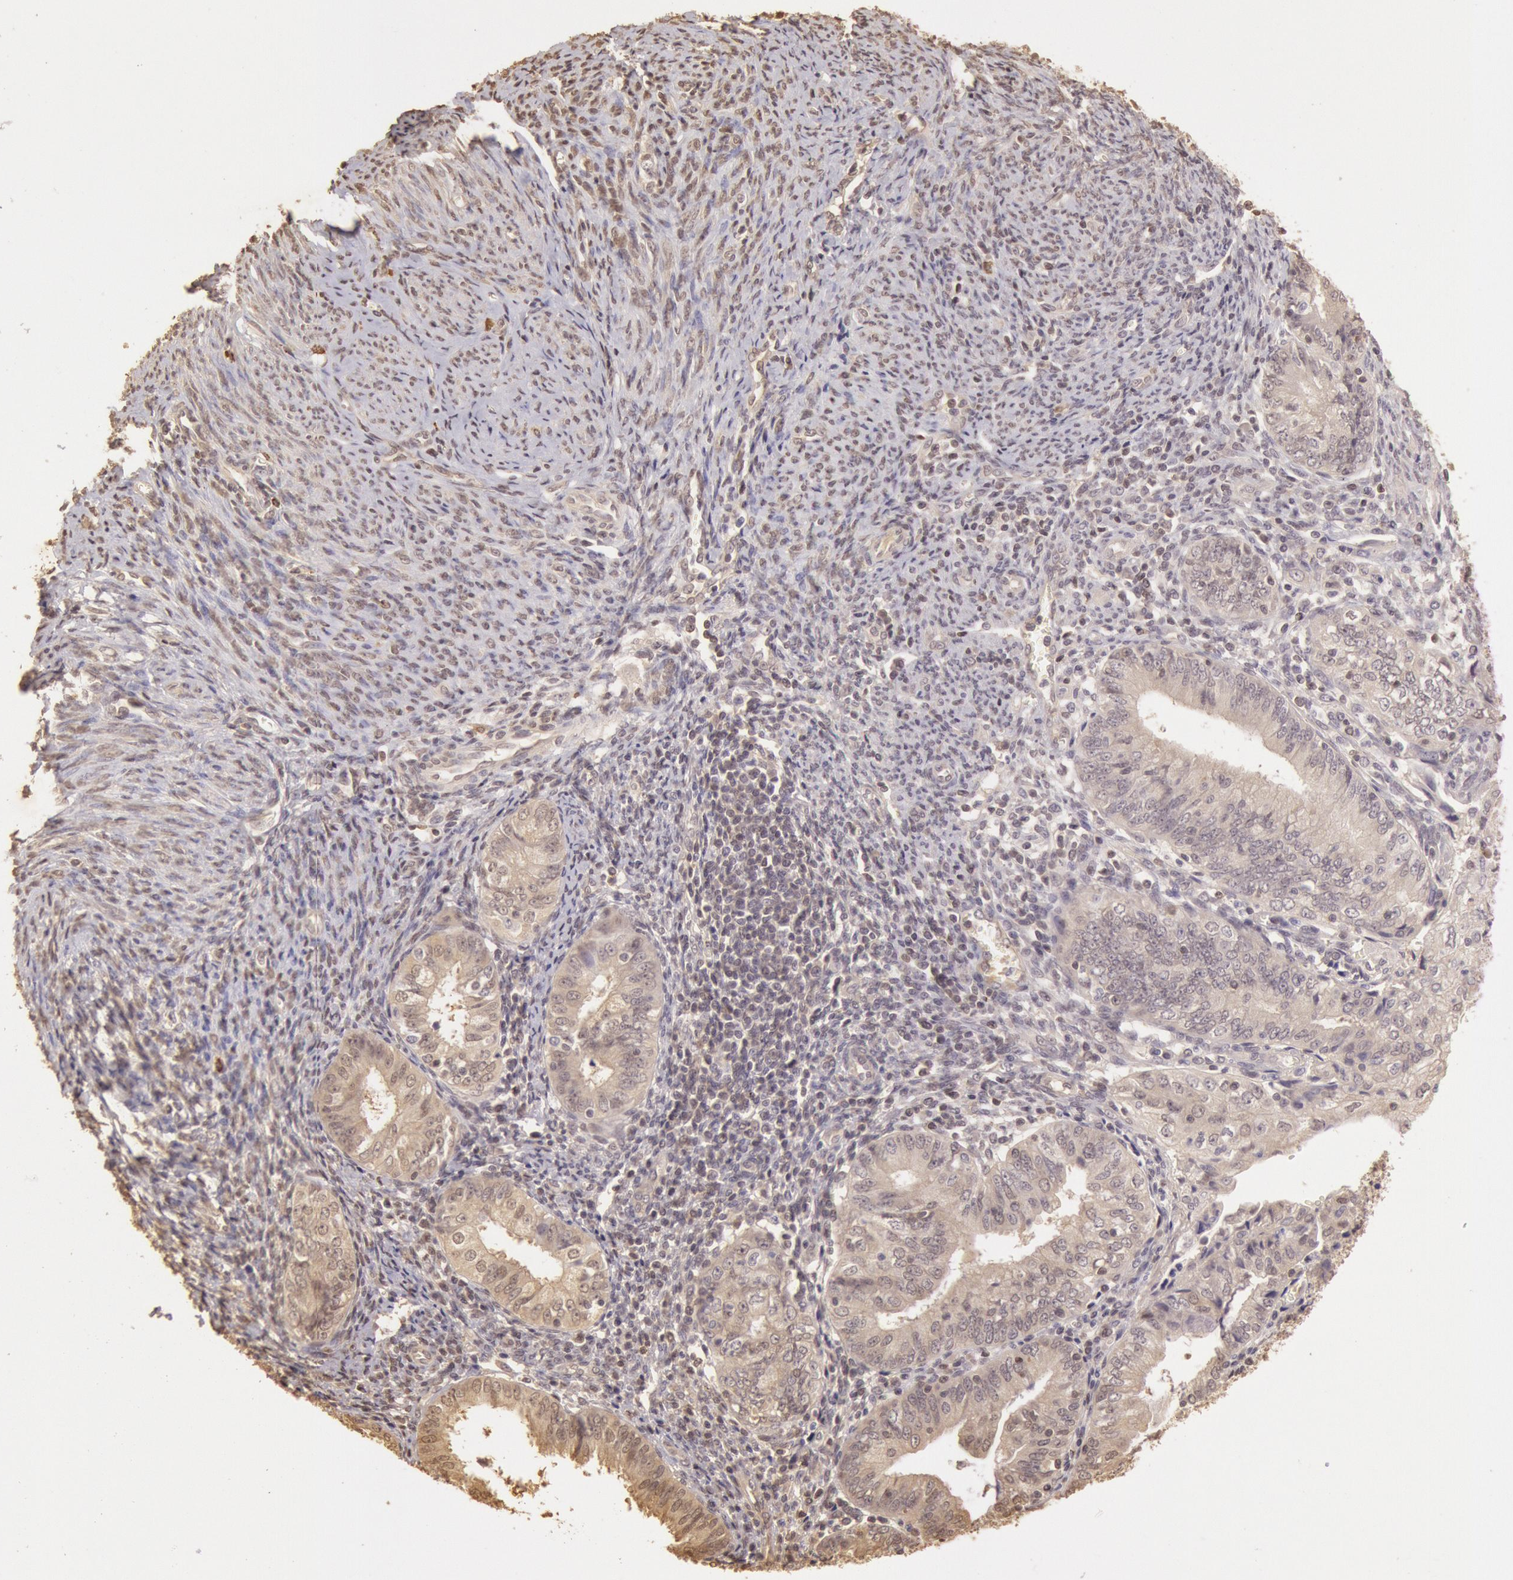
{"staining": {"intensity": "weak", "quantity": ">75%", "location": "cytoplasmic/membranous,nuclear"}, "tissue": "endometrial cancer", "cell_type": "Tumor cells", "image_type": "cancer", "snomed": [{"axis": "morphology", "description": "Adenocarcinoma, NOS"}, {"axis": "topography", "description": "Endometrium"}], "caption": "Tumor cells show low levels of weak cytoplasmic/membranous and nuclear expression in approximately >75% of cells in endometrial cancer (adenocarcinoma). Using DAB (3,3'-diaminobenzidine) (brown) and hematoxylin (blue) stains, captured at high magnification using brightfield microscopy.", "gene": "SOD1", "patient": {"sex": "female", "age": 55}}